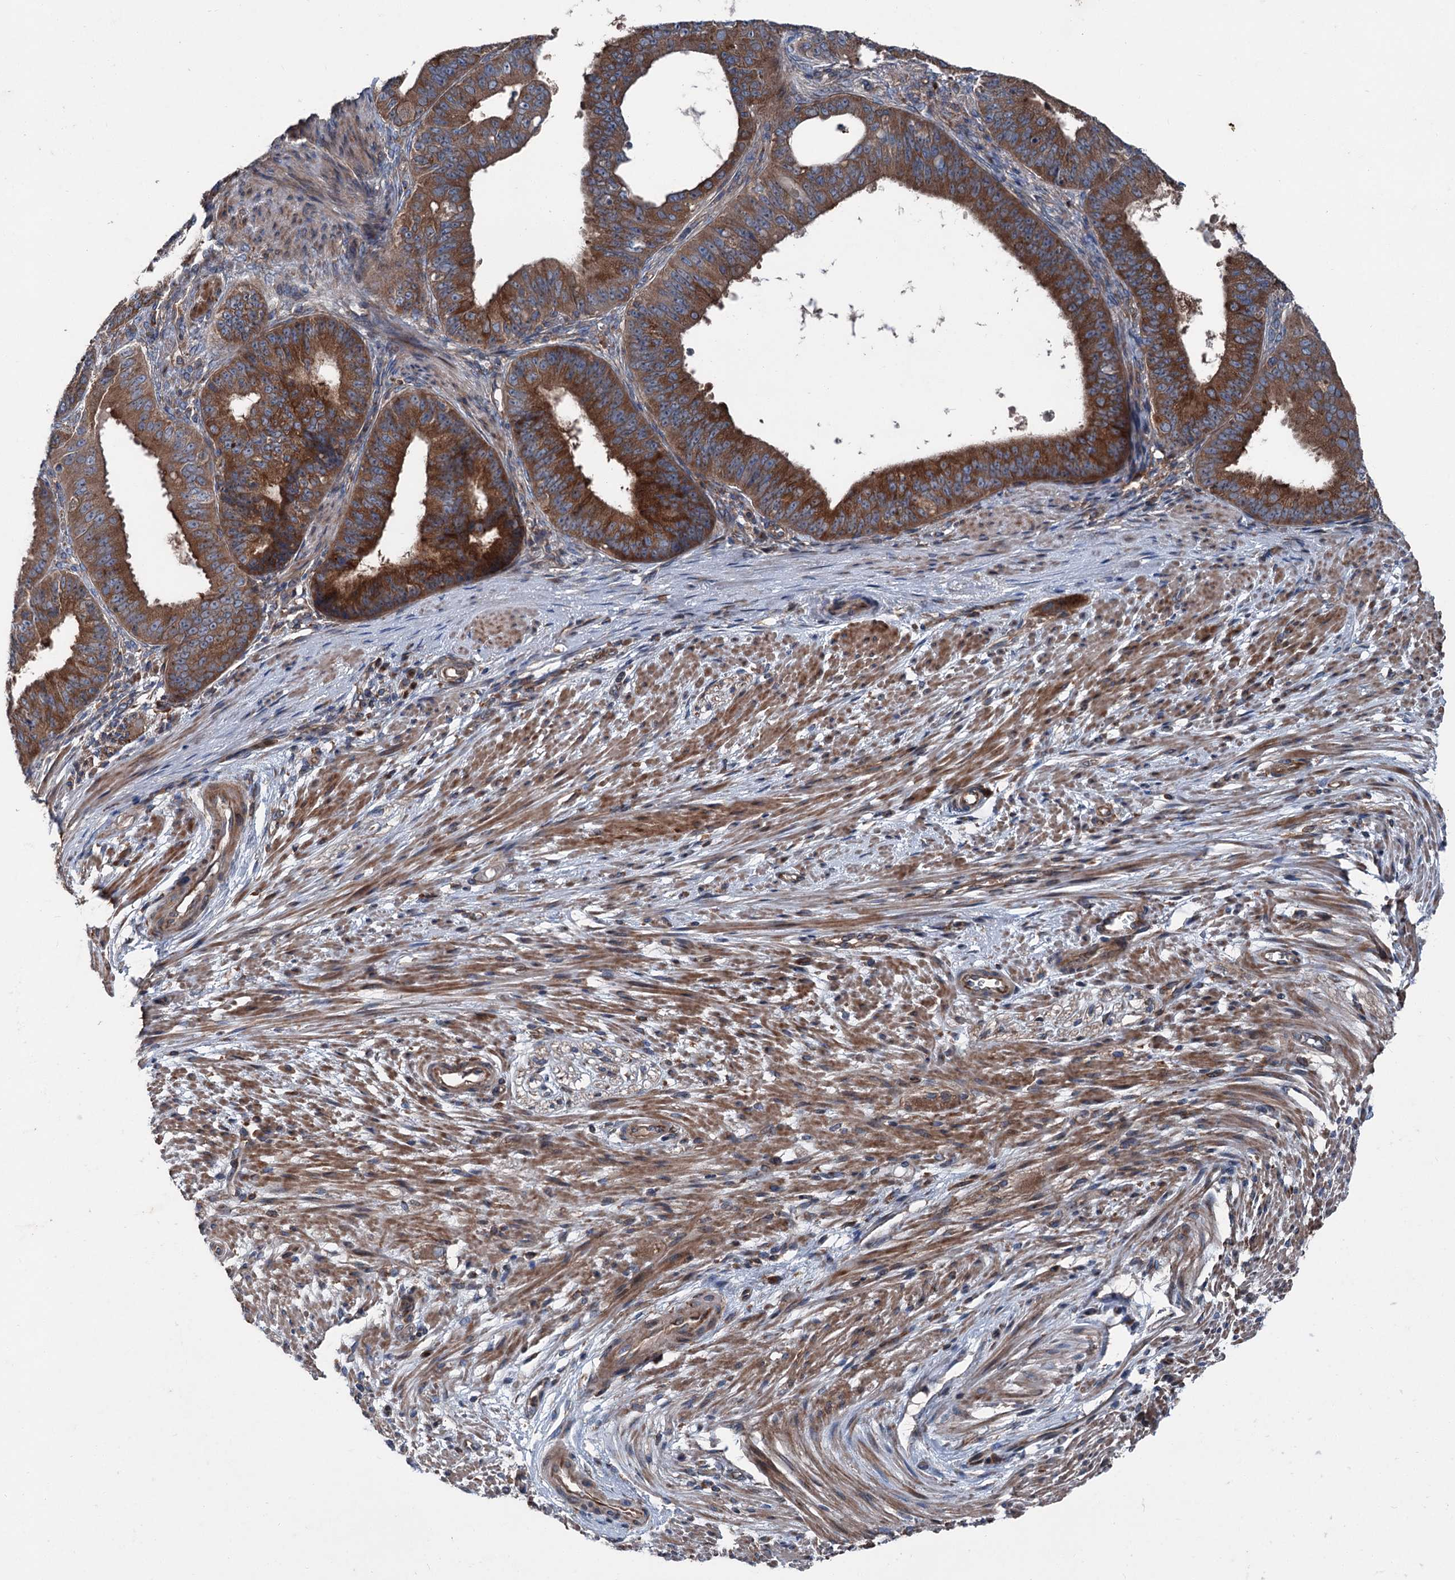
{"staining": {"intensity": "moderate", "quantity": ">75%", "location": "cytoplasmic/membranous"}, "tissue": "ovarian cancer", "cell_type": "Tumor cells", "image_type": "cancer", "snomed": [{"axis": "morphology", "description": "Carcinoma, endometroid"}, {"axis": "topography", "description": "Appendix"}, {"axis": "topography", "description": "Ovary"}], "caption": "IHC image of ovarian cancer stained for a protein (brown), which displays medium levels of moderate cytoplasmic/membranous staining in about >75% of tumor cells.", "gene": "RUFY1", "patient": {"sex": "female", "age": 42}}